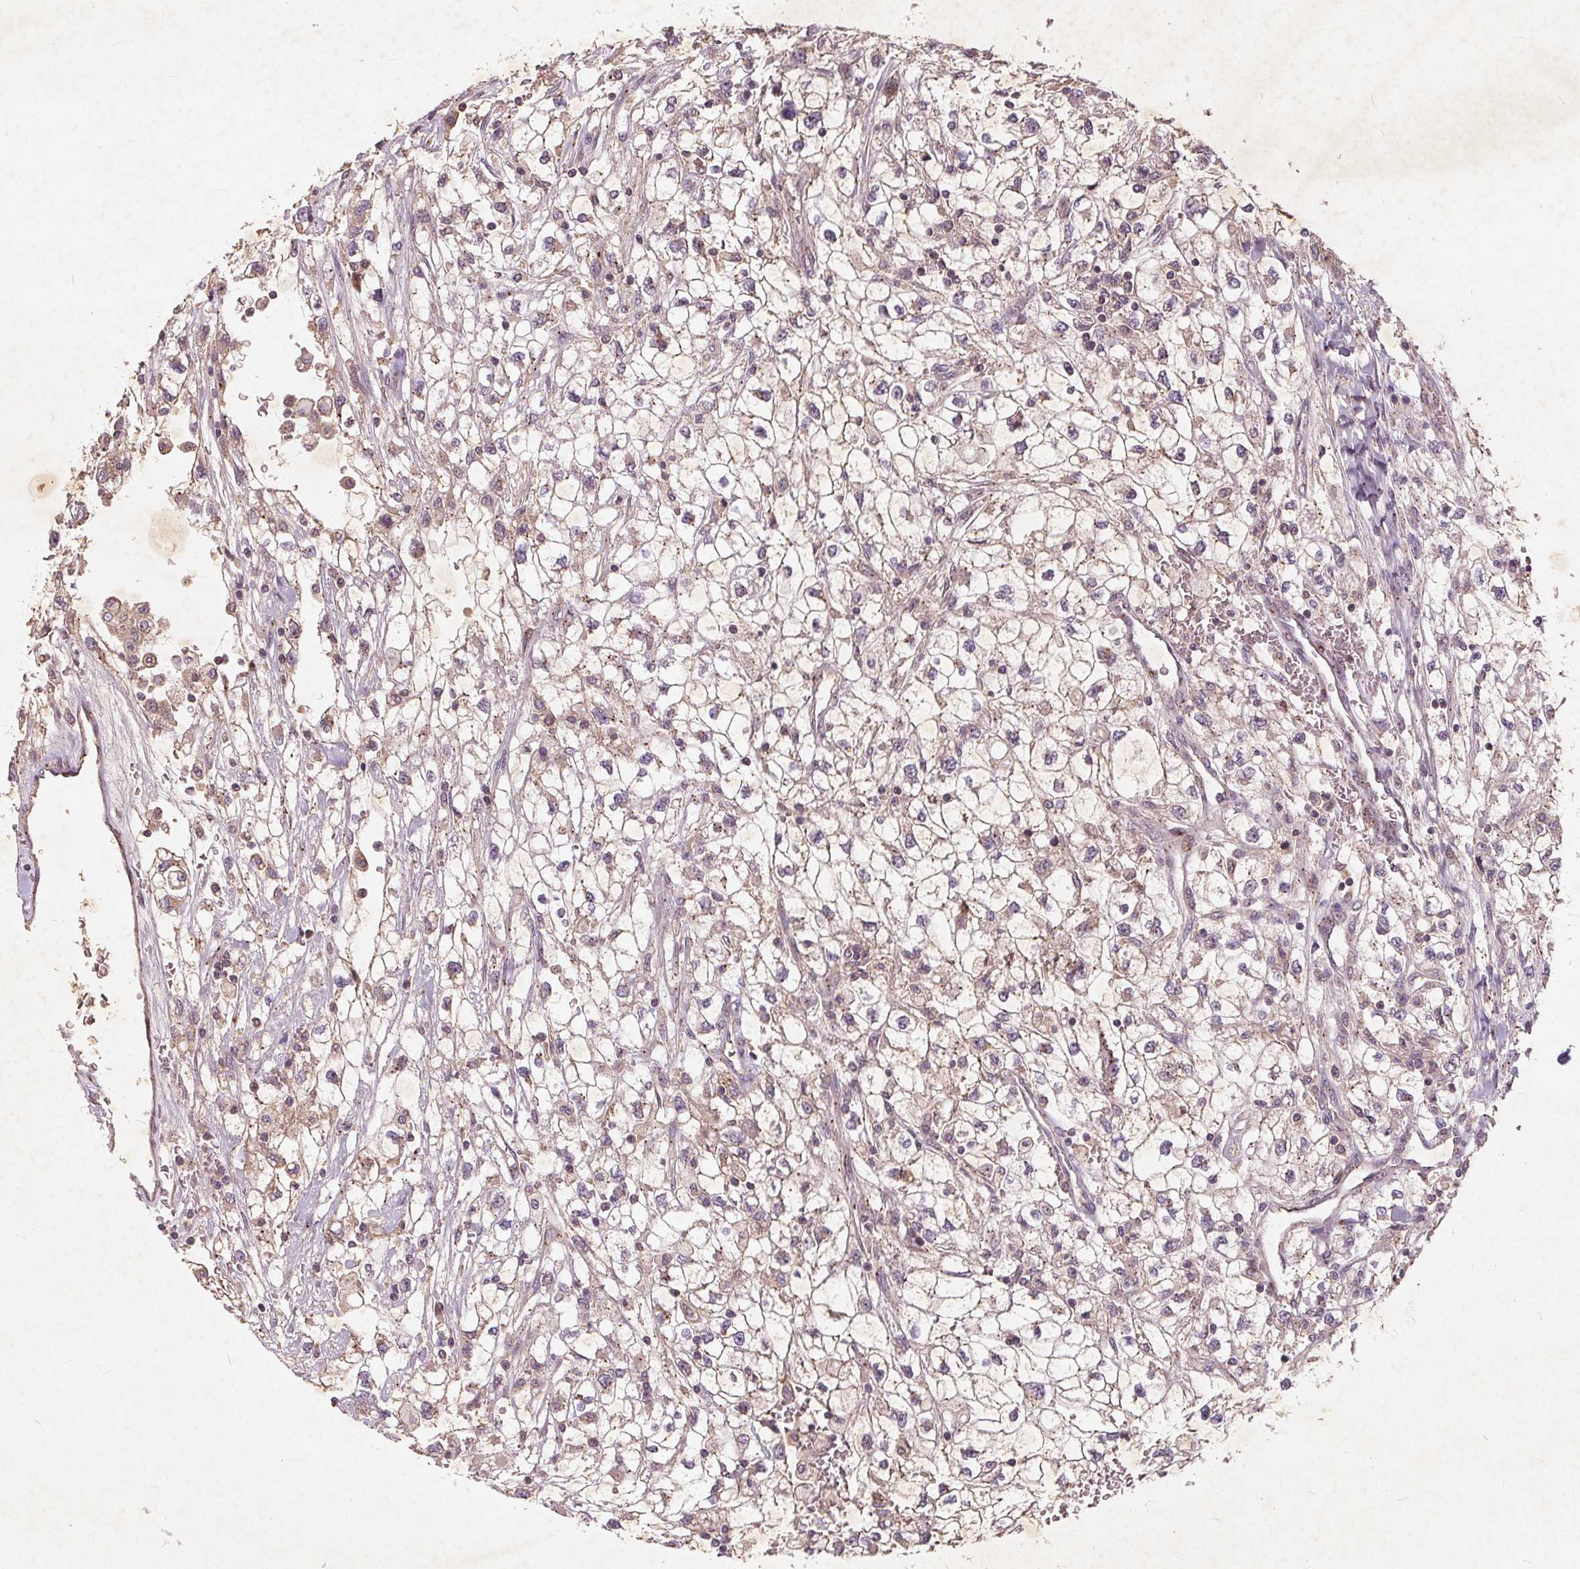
{"staining": {"intensity": "negative", "quantity": "none", "location": "none"}, "tissue": "renal cancer", "cell_type": "Tumor cells", "image_type": "cancer", "snomed": [{"axis": "morphology", "description": "Adenocarcinoma, NOS"}, {"axis": "topography", "description": "Kidney"}], "caption": "This image is of renal adenocarcinoma stained with immunohistochemistry to label a protein in brown with the nuclei are counter-stained blue. There is no expression in tumor cells.", "gene": "CSNK1G2", "patient": {"sex": "male", "age": 59}}